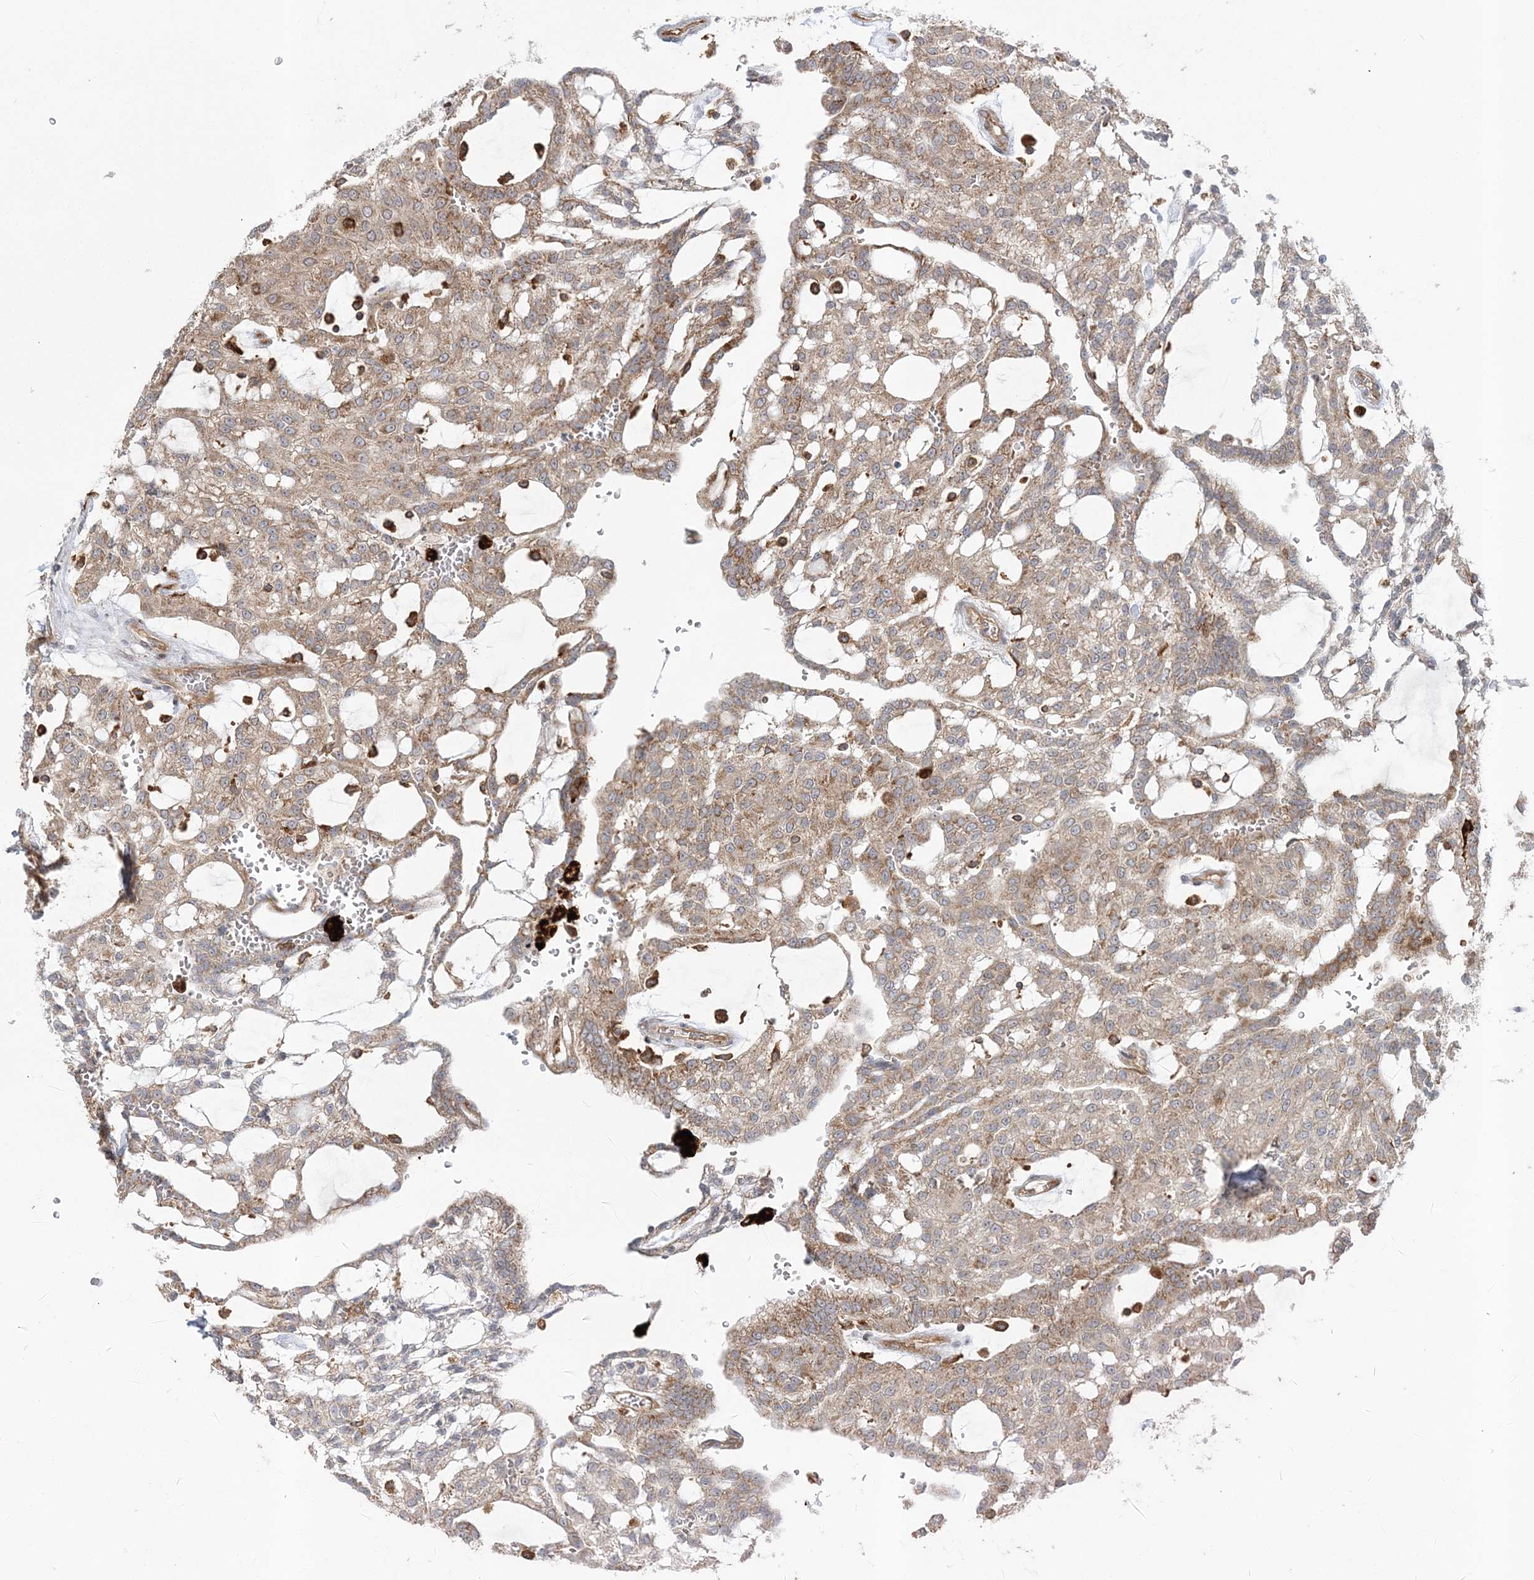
{"staining": {"intensity": "moderate", "quantity": ">75%", "location": "cytoplasmic/membranous"}, "tissue": "renal cancer", "cell_type": "Tumor cells", "image_type": "cancer", "snomed": [{"axis": "morphology", "description": "Adenocarcinoma, NOS"}, {"axis": "topography", "description": "Kidney"}], "caption": "Immunohistochemistry (DAB (3,3'-diaminobenzidine)) staining of human adenocarcinoma (renal) reveals moderate cytoplasmic/membranous protein staining in approximately >75% of tumor cells.", "gene": "LRPPRC", "patient": {"sex": "male", "age": 63}}